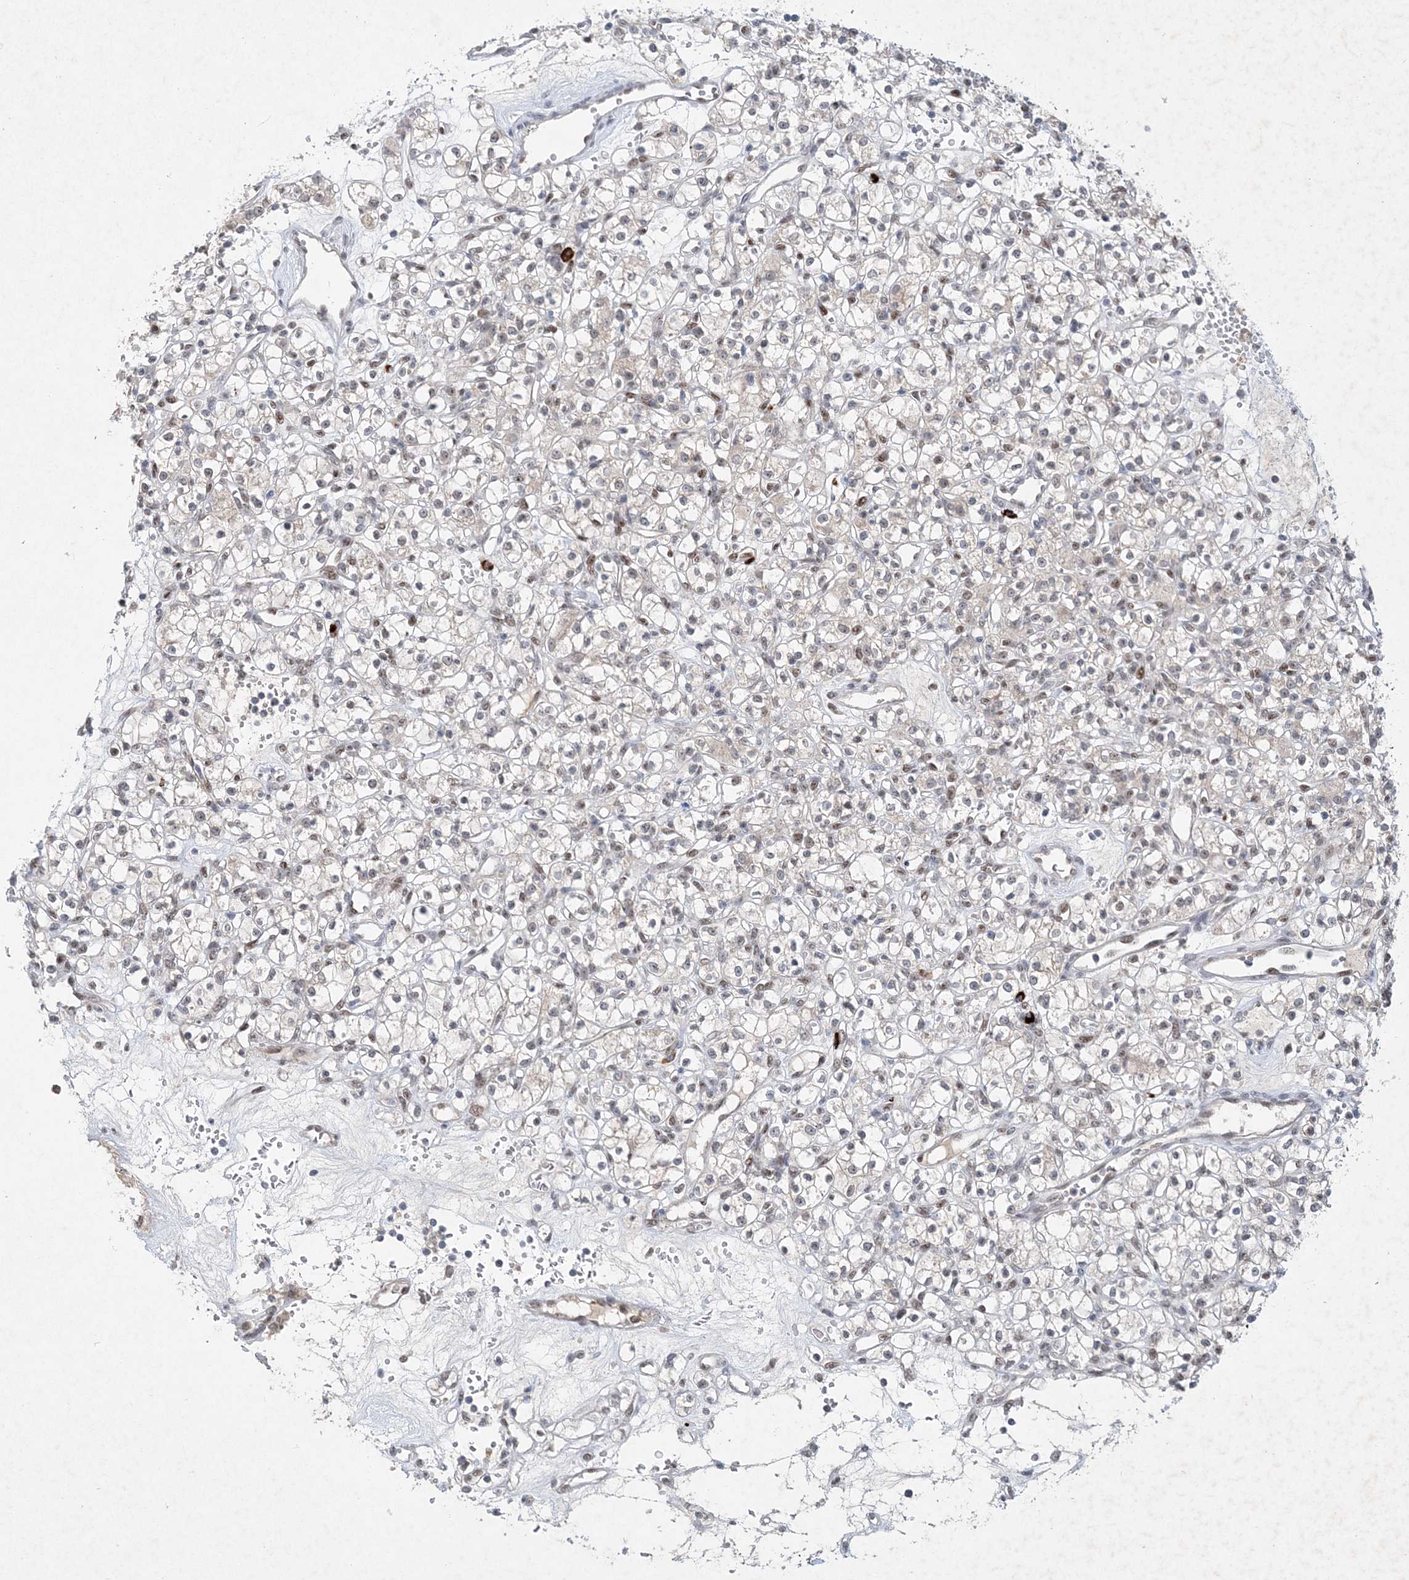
{"staining": {"intensity": "weak", "quantity": "<25%", "location": "nuclear"}, "tissue": "renal cancer", "cell_type": "Tumor cells", "image_type": "cancer", "snomed": [{"axis": "morphology", "description": "Adenocarcinoma, NOS"}, {"axis": "topography", "description": "Kidney"}], "caption": "Renal adenocarcinoma was stained to show a protein in brown. There is no significant positivity in tumor cells.", "gene": "GIN1", "patient": {"sex": "female", "age": 59}}